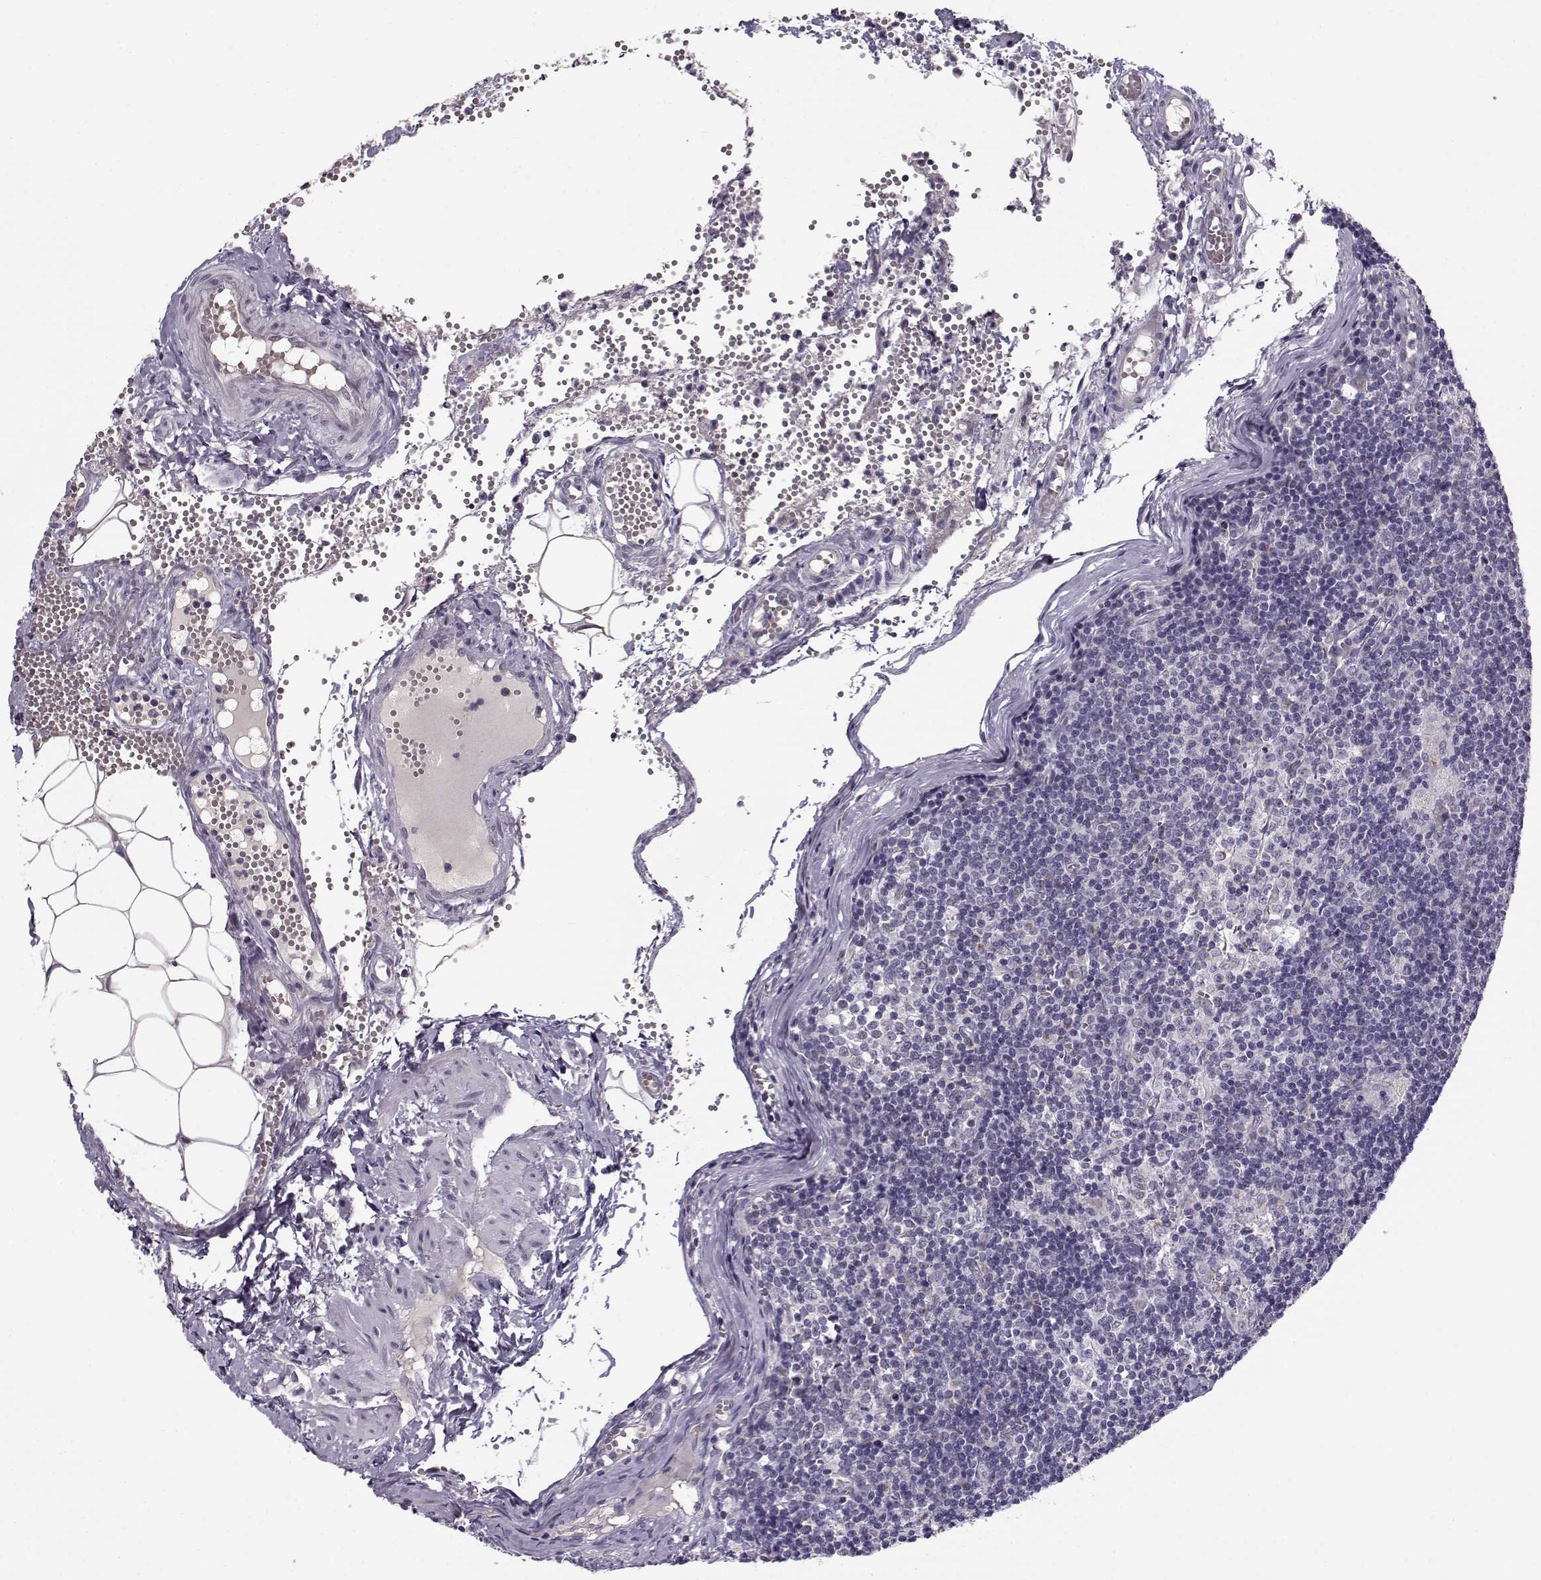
{"staining": {"intensity": "negative", "quantity": "none", "location": "none"}, "tissue": "lymph node", "cell_type": "Germinal center cells", "image_type": "normal", "snomed": [{"axis": "morphology", "description": "Normal tissue, NOS"}, {"axis": "topography", "description": "Lymph node"}], "caption": "Immunohistochemistry histopathology image of normal human lymph node stained for a protein (brown), which demonstrates no staining in germinal center cells.", "gene": "SLC4A5", "patient": {"sex": "female", "age": 52}}